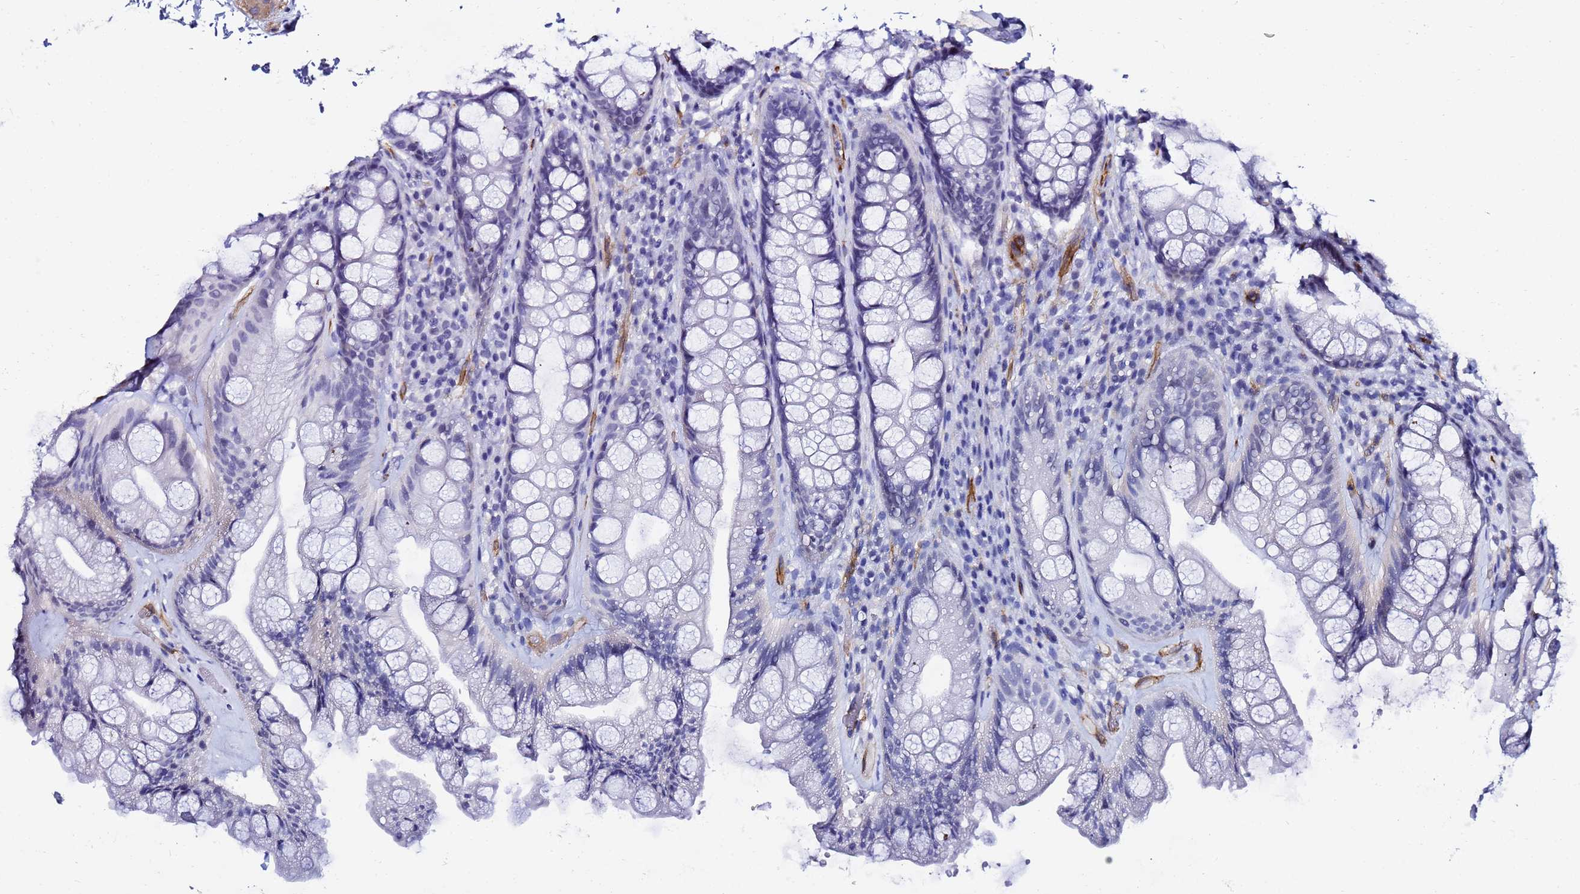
{"staining": {"intensity": "negative", "quantity": "none", "location": "none"}, "tissue": "rectum", "cell_type": "Glandular cells", "image_type": "normal", "snomed": [{"axis": "morphology", "description": "Normal tissue, NOS"}, {"axis": "topography", "description": "Rectum"}], "caption": "IHC image of unremarkable rectum stained for a protein (brown), which exhibits no staining in glandular cells.", "gene": "DEFB104A", "patient": {"sex": "male", "age": 74}}